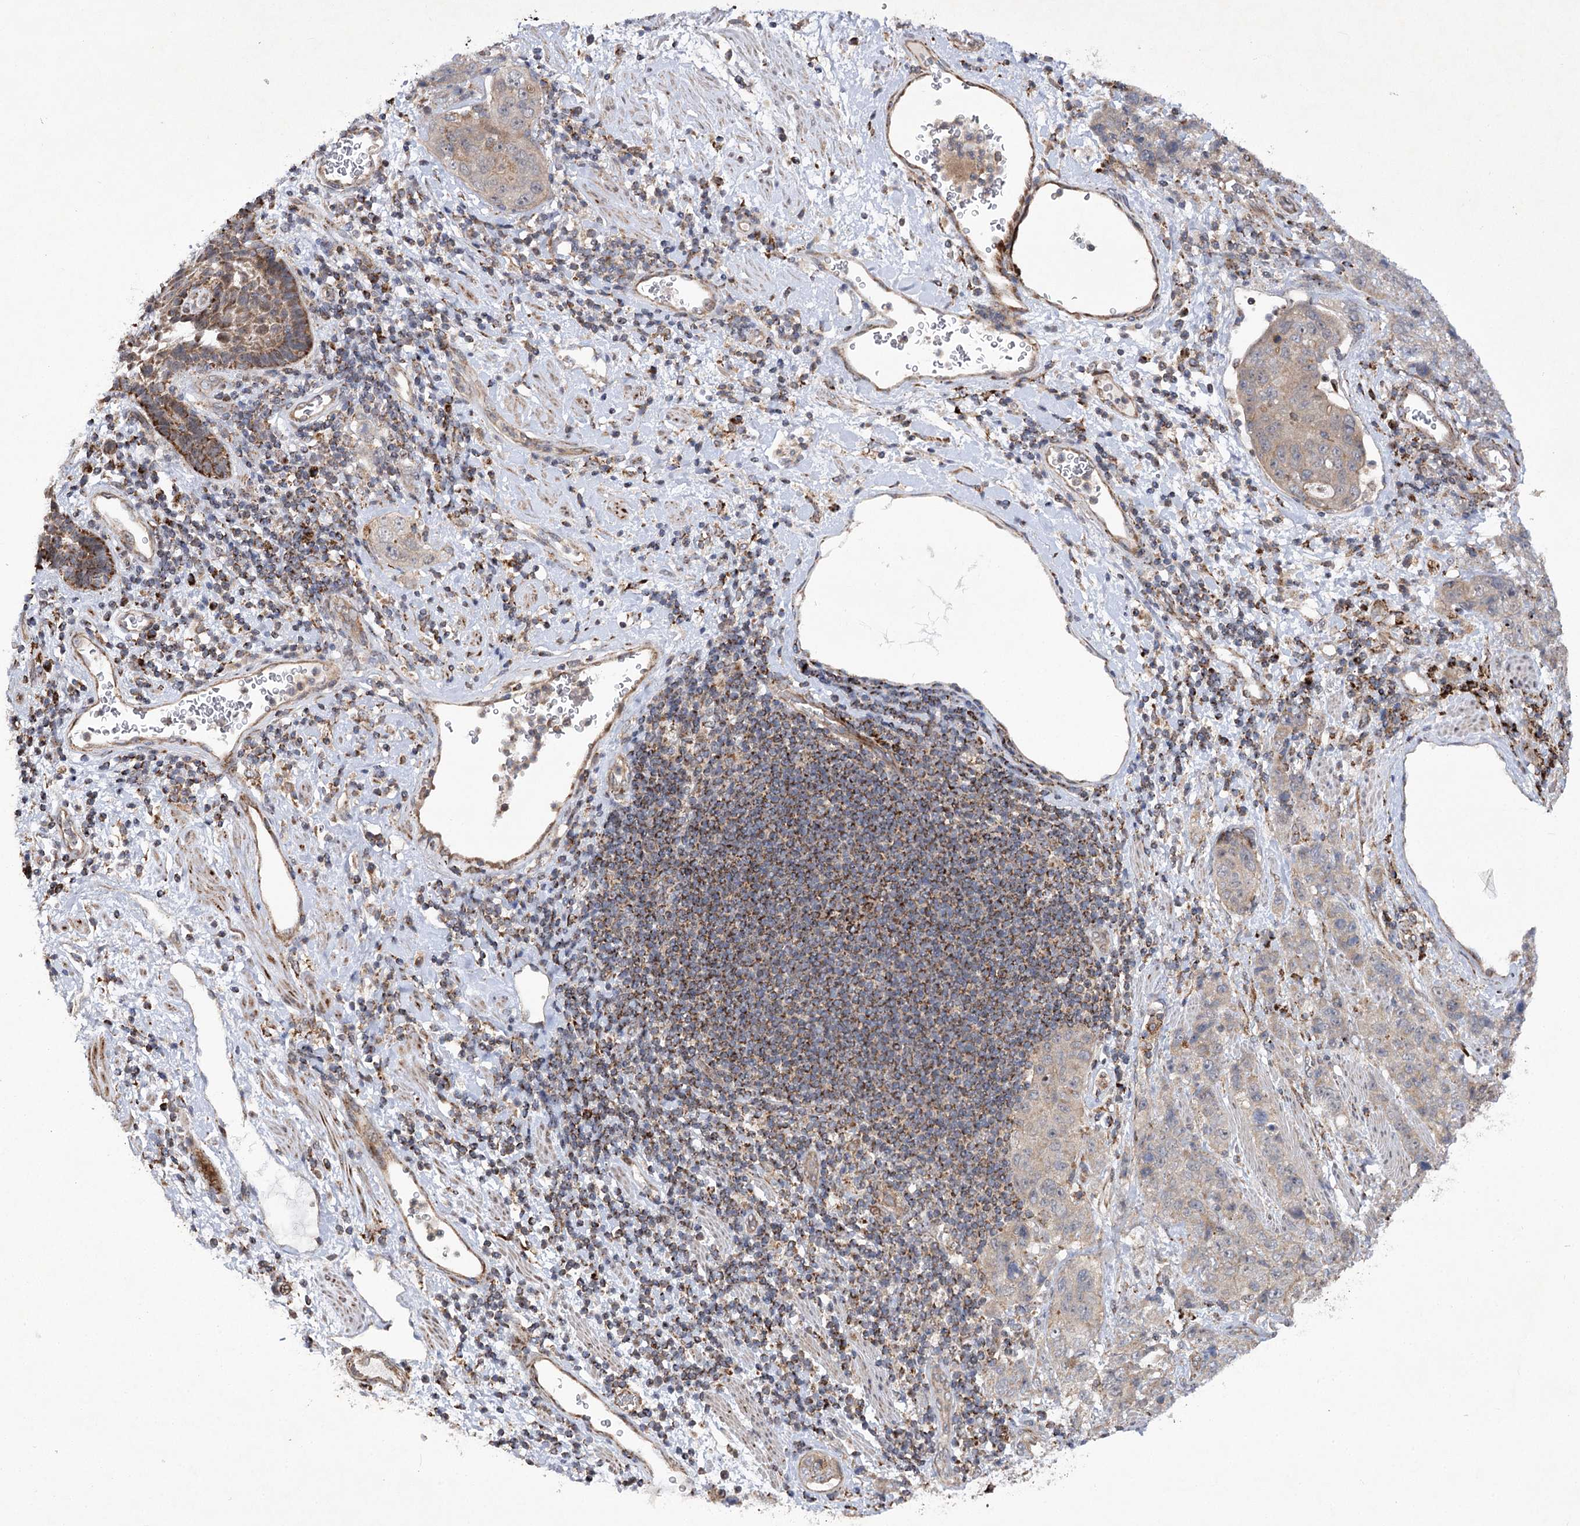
{"staining": {"intensity": "negative", "quantity": "none", "location": "none"}, "tissue": "stomach cancer", "cell_type": "Tumor cells", "image_type": "cancer", "snomed": [{"axis": "morphology", "description": "Adenocarcinoma, NOS"}, {"axis": "topography", "description": "Stomach"}], "caption": "There is no significant staining in tumor cells of stomach adenocarcinoma. The staining is performed using DAB brown chromogen with nuclei counter-stained in using hematoxylin.", "gene": "SCRN3", "patient": {"sex": "male", "age": 48}}